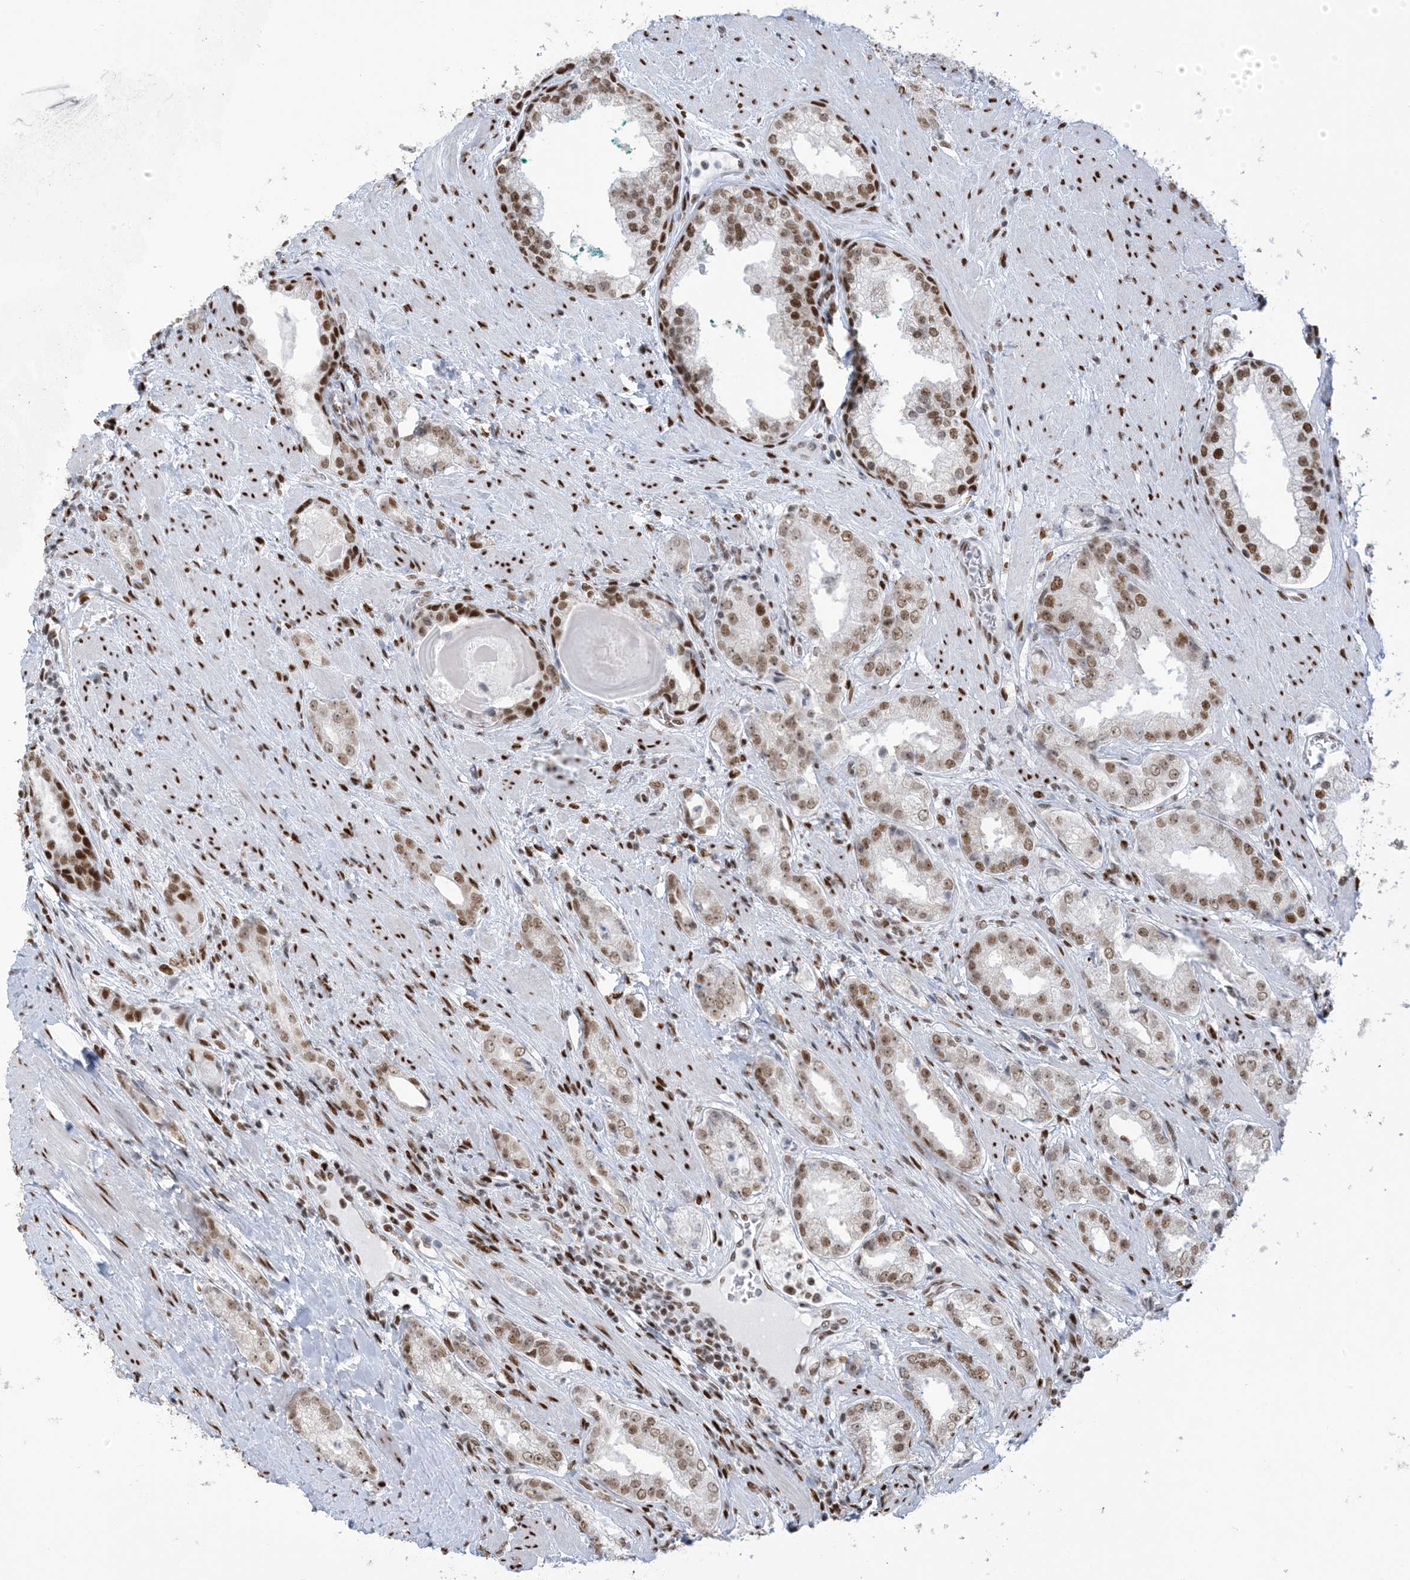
{"staining": {"intensity": "moderate", "quantity": ">75%", "location": "nuclear"}, "tissue": "prostate cancer", "cell_type": "Tumor cells", "image_type": "cancer", "snomed": [{"axis": "morphology", "description": "Adenocarcinoma, Low grade"}, {"axis": "topography", "description": "Prostate"}], "caption": "Human prostate cancer (low-grade adenocarcinoma) stained with a protein marker shows moderate staining in tumor cells.", "gene": "STAG1", "patient": {"sex": "male", "age": 67}}